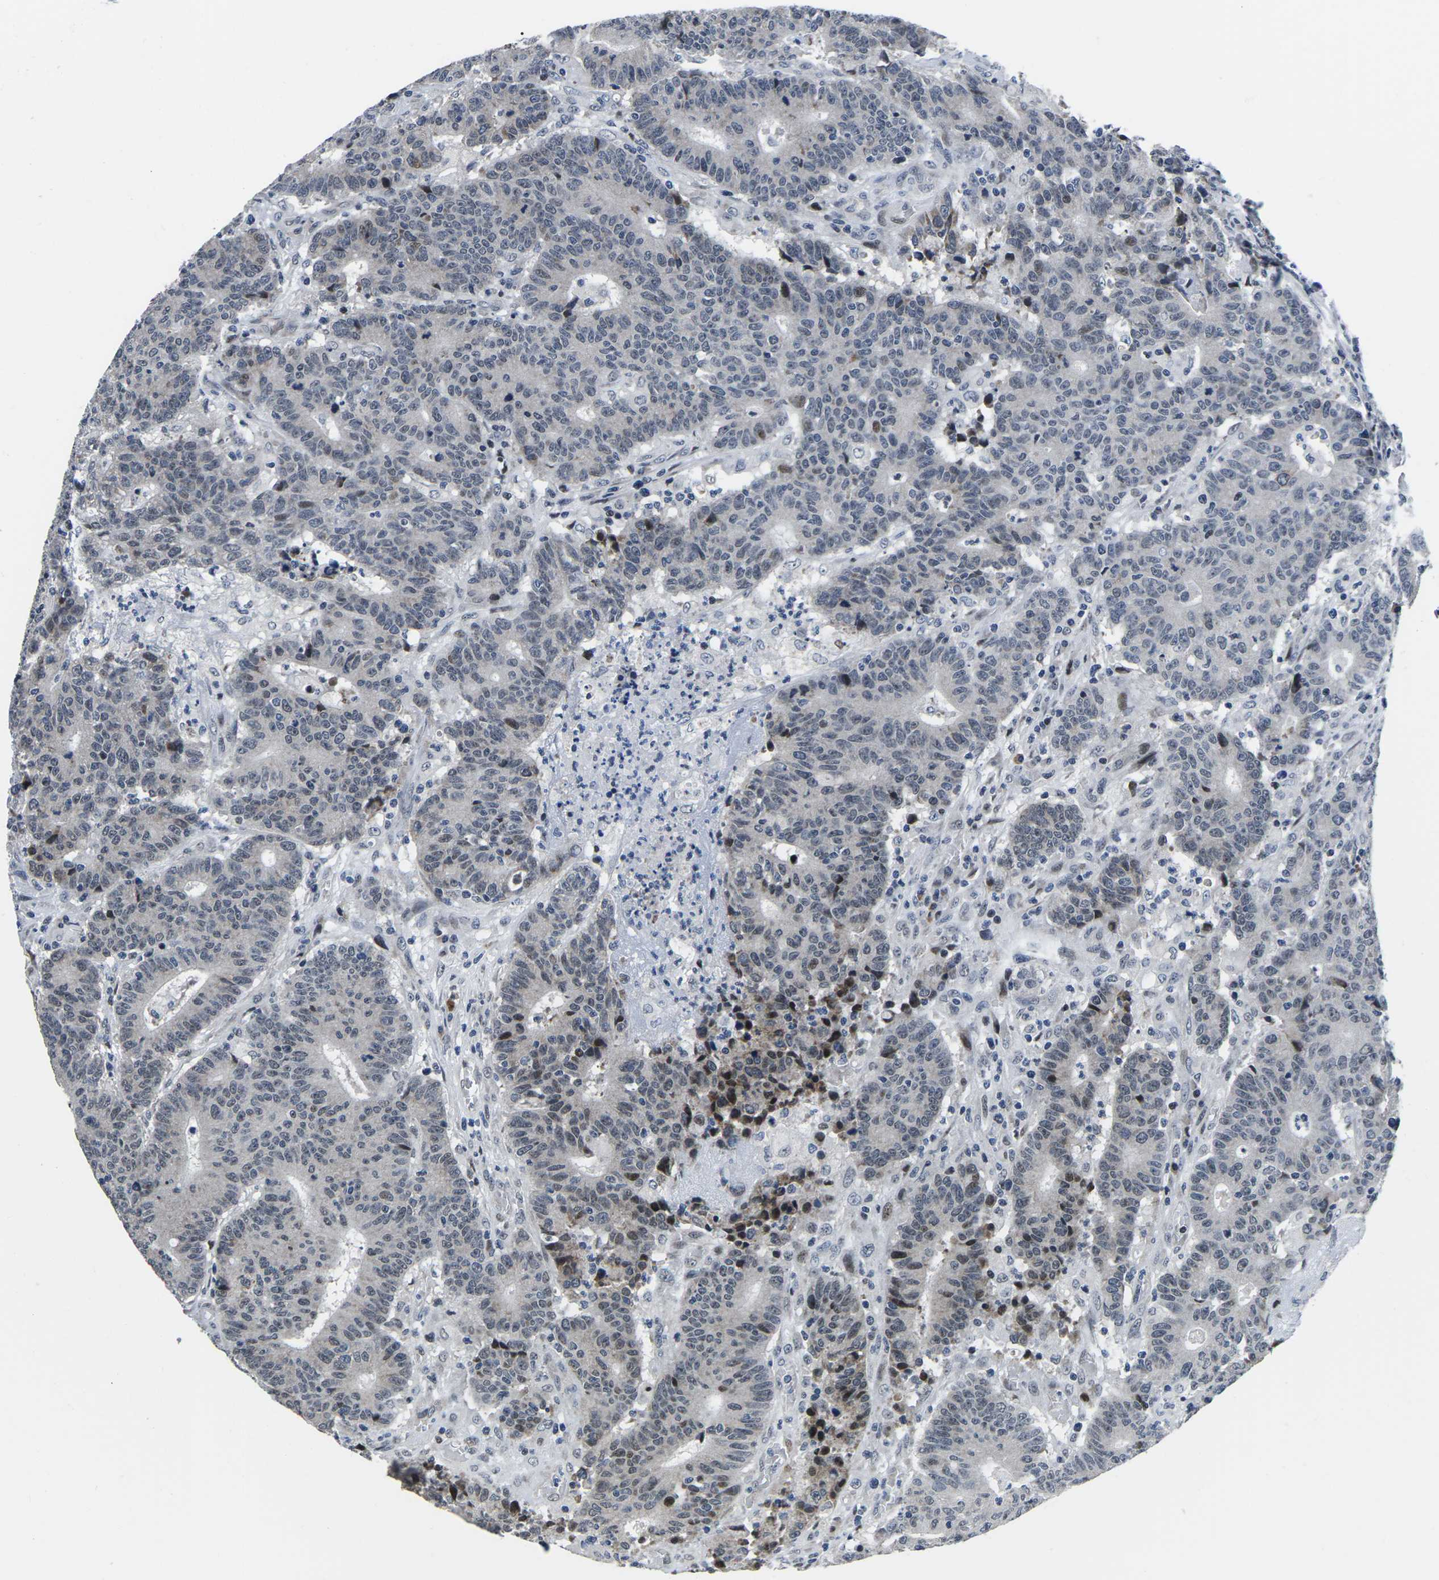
{"staining": {"intensity": "strong", "quantity": "<25%", "location": "nuclear"}, "tissue": "colorectal cancer", "cell_type": "Tumor cells", "image_type": "cancer", "snomed": [{"axis": "morphology", "description": "Normal tissue, NOS"}, {"axis": "morphology", "description": "Adenocarcinoma, NOS"}, {"axis": "topography", "description": "Colon"}], "caption": "High-power microscopy captured an immunohistochemistry (IHC) photomicrograph of colorectal cancer, revealing strong nuclear expression in about <25% of tumor cells.", "gene": "CDC73", "patient": {"sex": "female", "age": 75}}